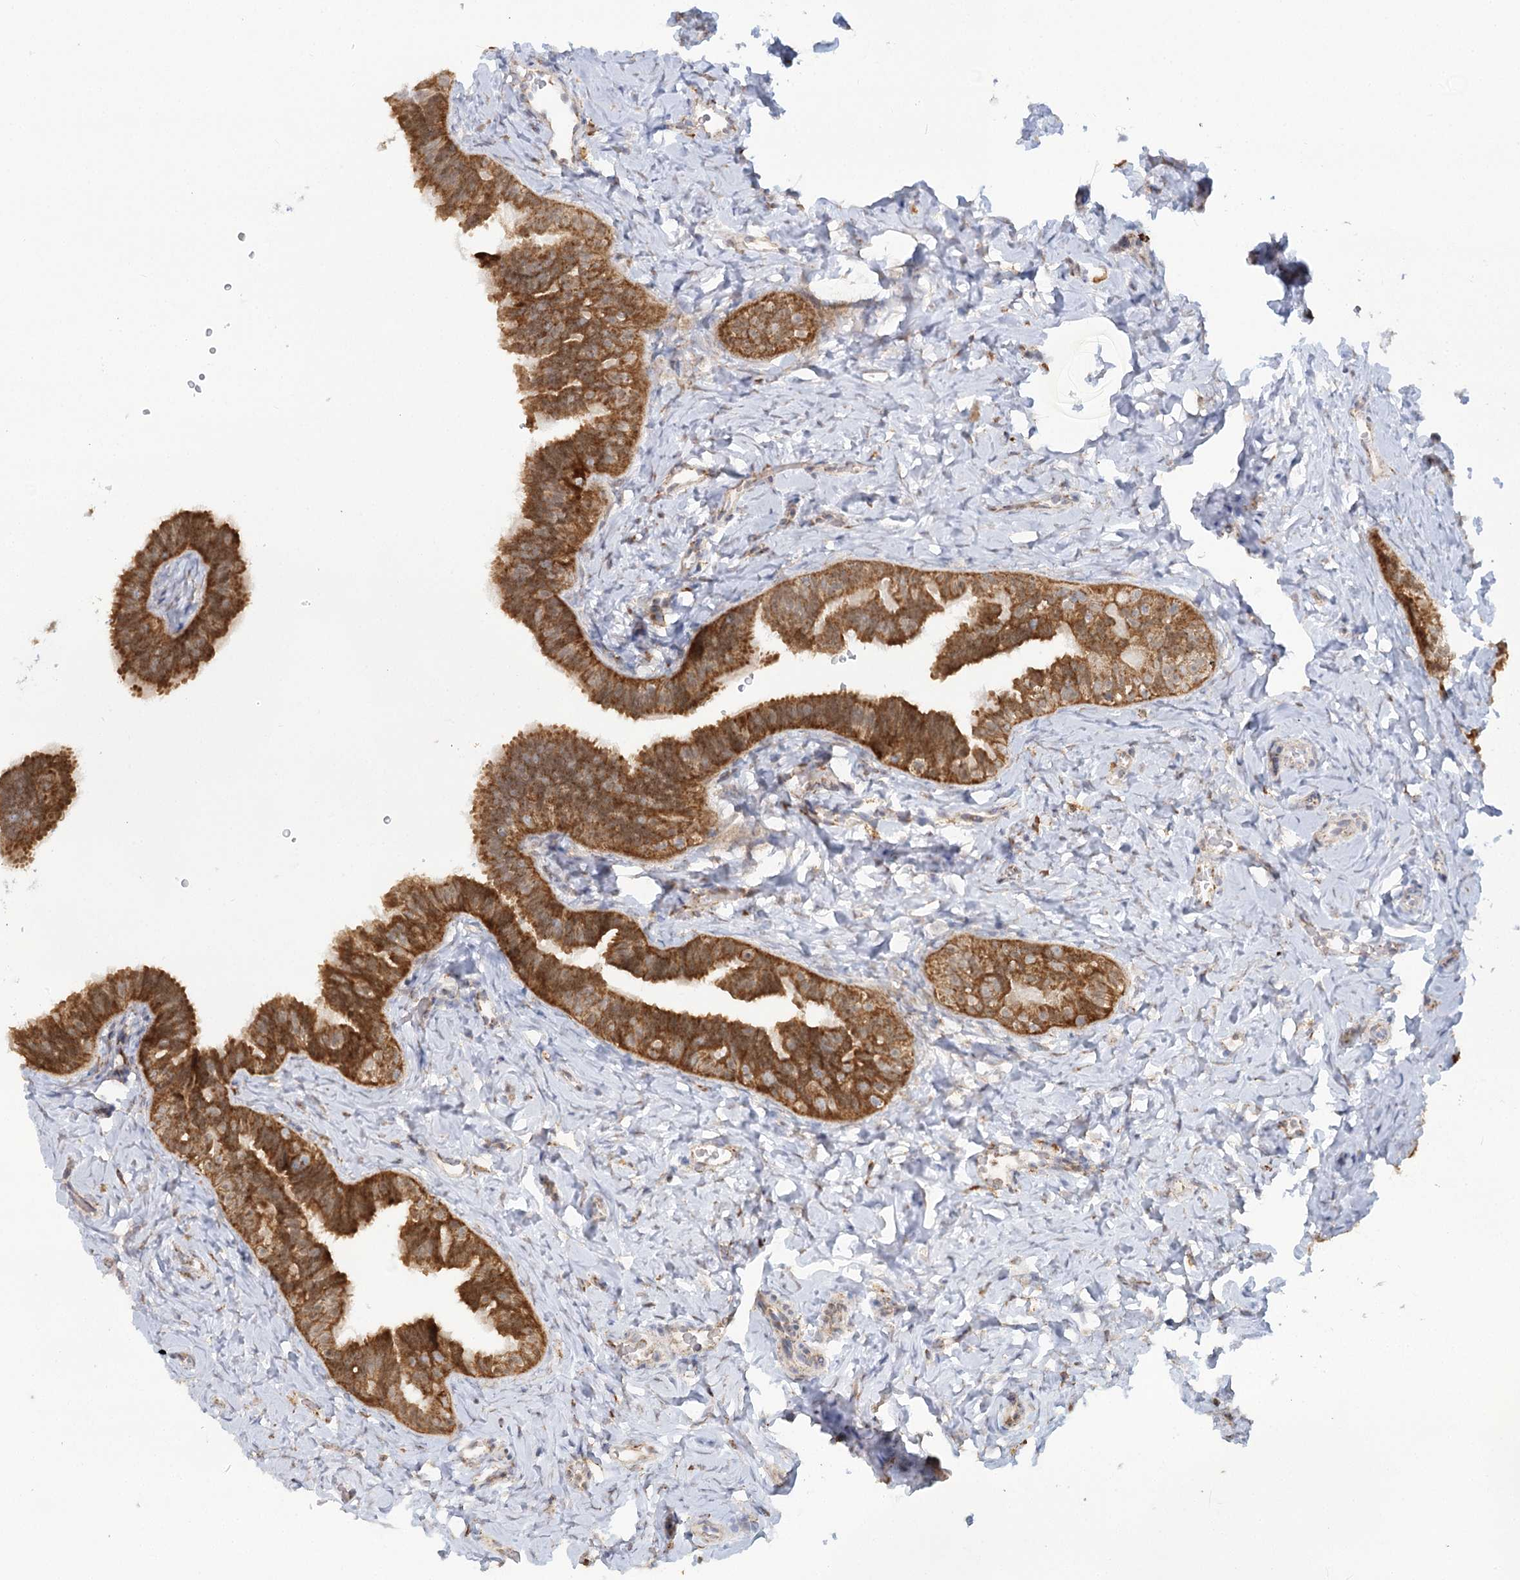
{"staining": {"intensity": "strong", "quantity": ">75%", "location": "cytoplasmic/membranous,nuclear"}, "tissue": "fallopian tube", "cell_type": "Glandular cells", "image_type": "normal", "snomed": [{"axis": "morphology", "description": "Normal tissue, NOS"}, {"axis": "topography", "description": "Fallopian tube"}], "caption": "The histopathology image displays immunohistochemical staining of normal fallopian tube. There is strong cytoplasmic/membranous,nuclear positivity is identified in about >75% of glandular cells.", "gene": "TAS1R1", "patient": {"sex": "female", "age": 39}}